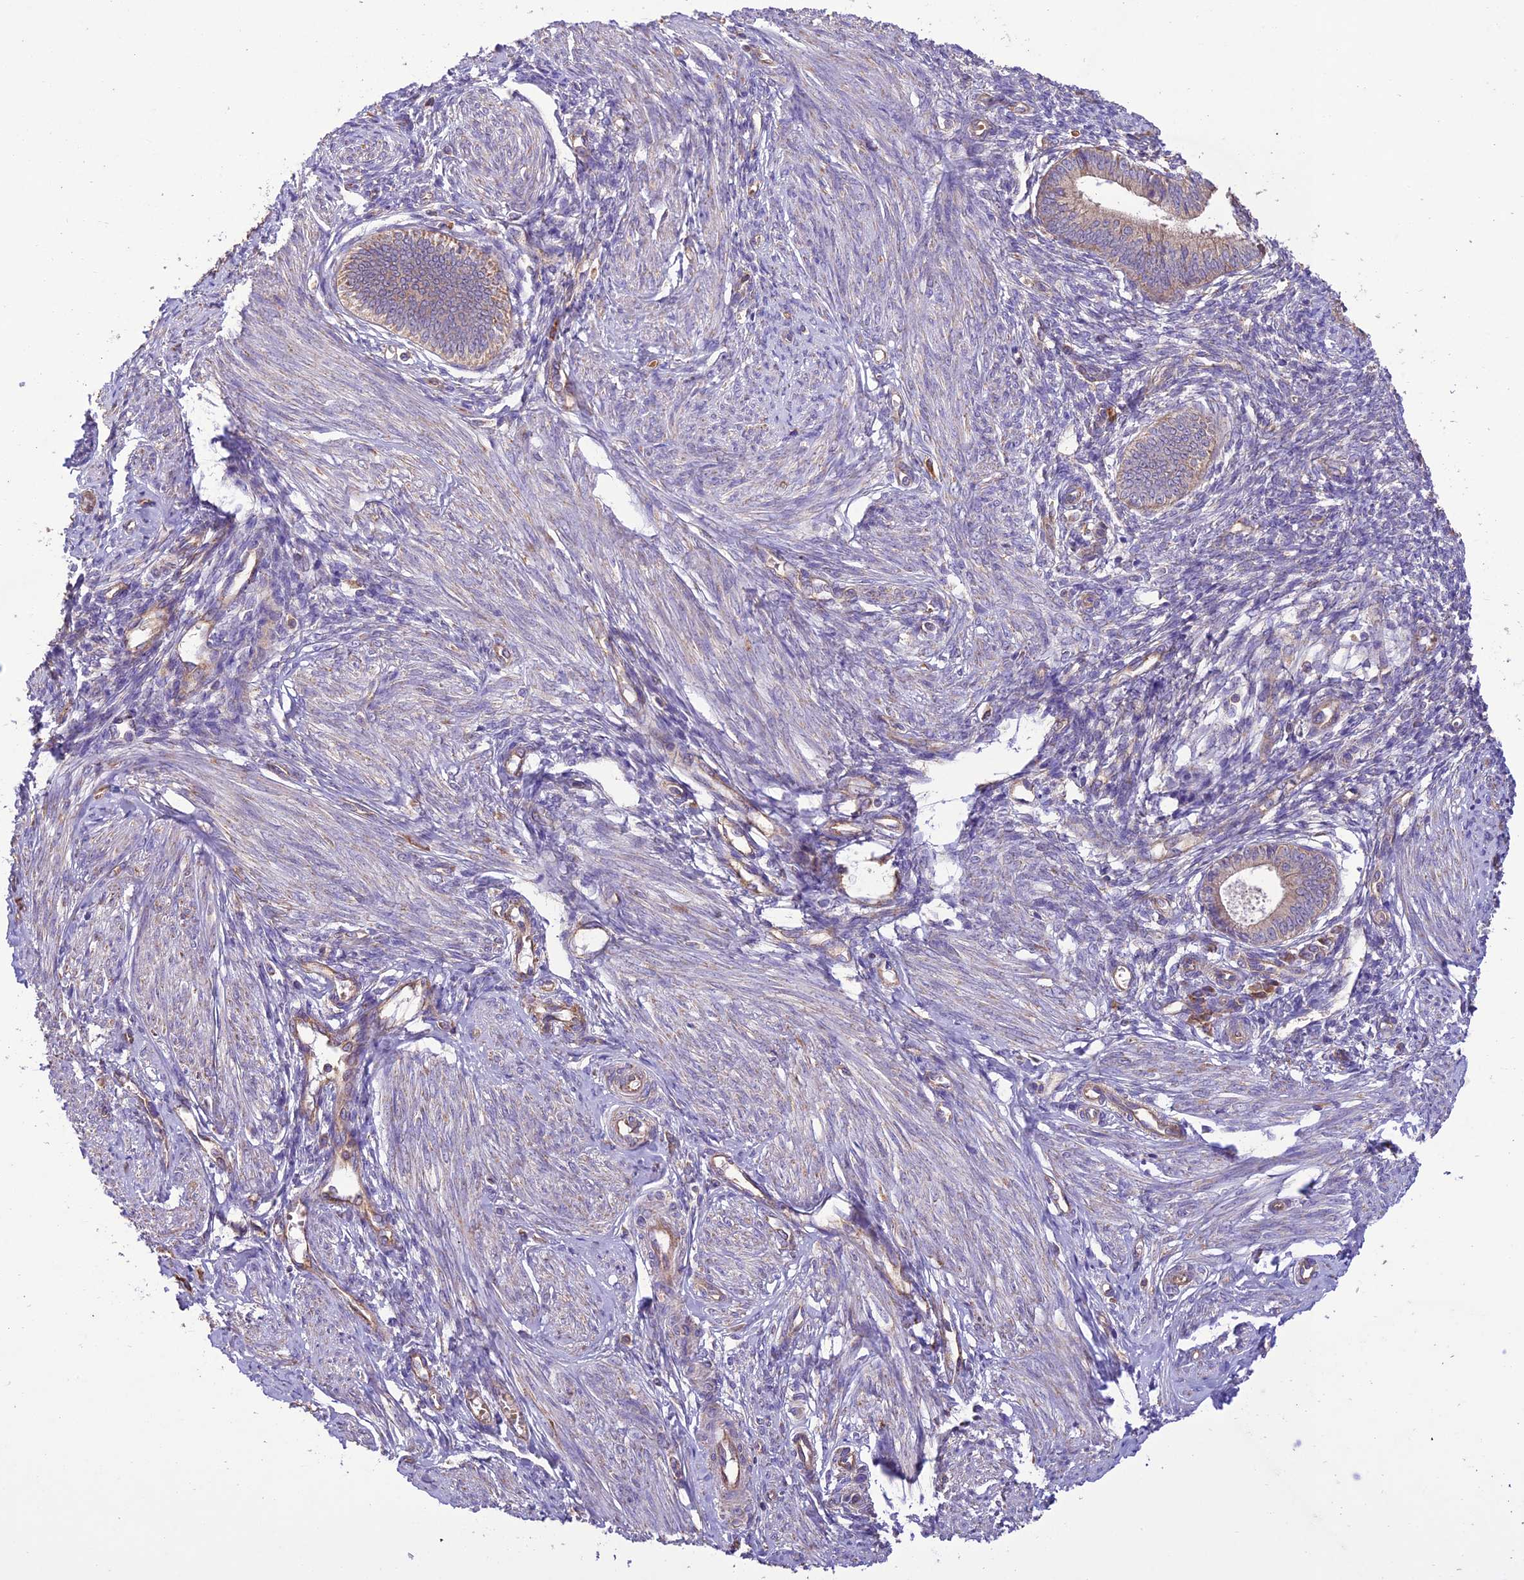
{"staining": {"intensity": "negative", "quantity": "none", "location": "none"}, "tissue": "endometrium", "cell_type": "Cells in endometrial stroma", "image_type": "normal", "snomed": [{"axis": "morphology", "description": "Normal tissue, NOS"}, {"axis": "topography", "description": "Endometrium"}], "caption": "DAB immunohistochemical staining of unremarkable endometrium demonstrates no significant staining in cells in endometrial stroma. The staining is performed using DAB brown chromogen with nuclei counter-stained in using hematoxylin.", "gene": "NDUFAF1", "patient": {"sex": "female", "age": 46}}